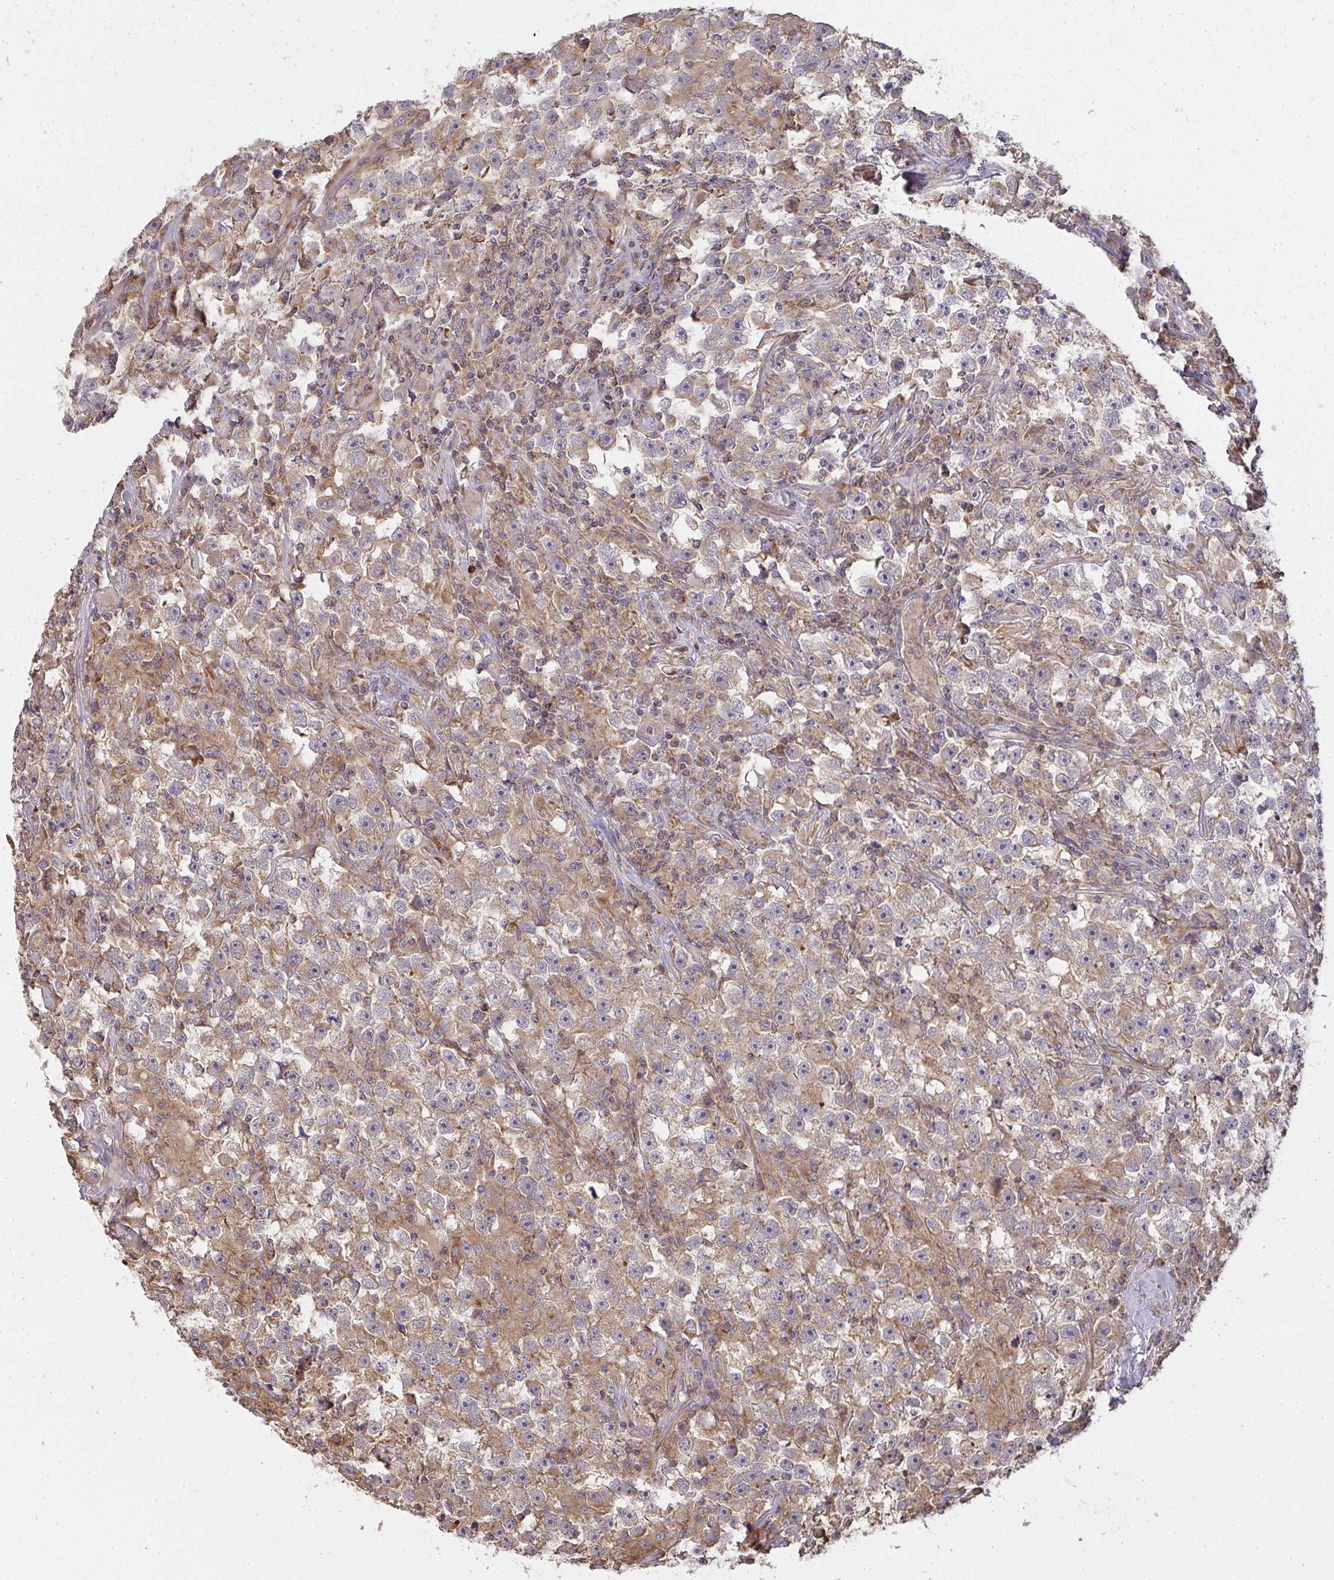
{"staining": {"intensity": "weak", "quantity": ">75%", "location": "cytoplasmic/membranous"}, "tissue": "testis cancer", "cell_type": "Tumor cells", "image_type": "cancer", "snomed": [{"axis": "morphology", "description": "Seminoma, NOS"}, {"axis": "topography", "description": "Testis"}], "caption": "There is low levels of weak cytoplasmic/membranous expression in tumor cells of testis cancer (seminoma), as demonstrated by immunohistochemical staining (brown color).", "gene": "B4GALT6", "patient": {"sex": "male", "age": 33}}